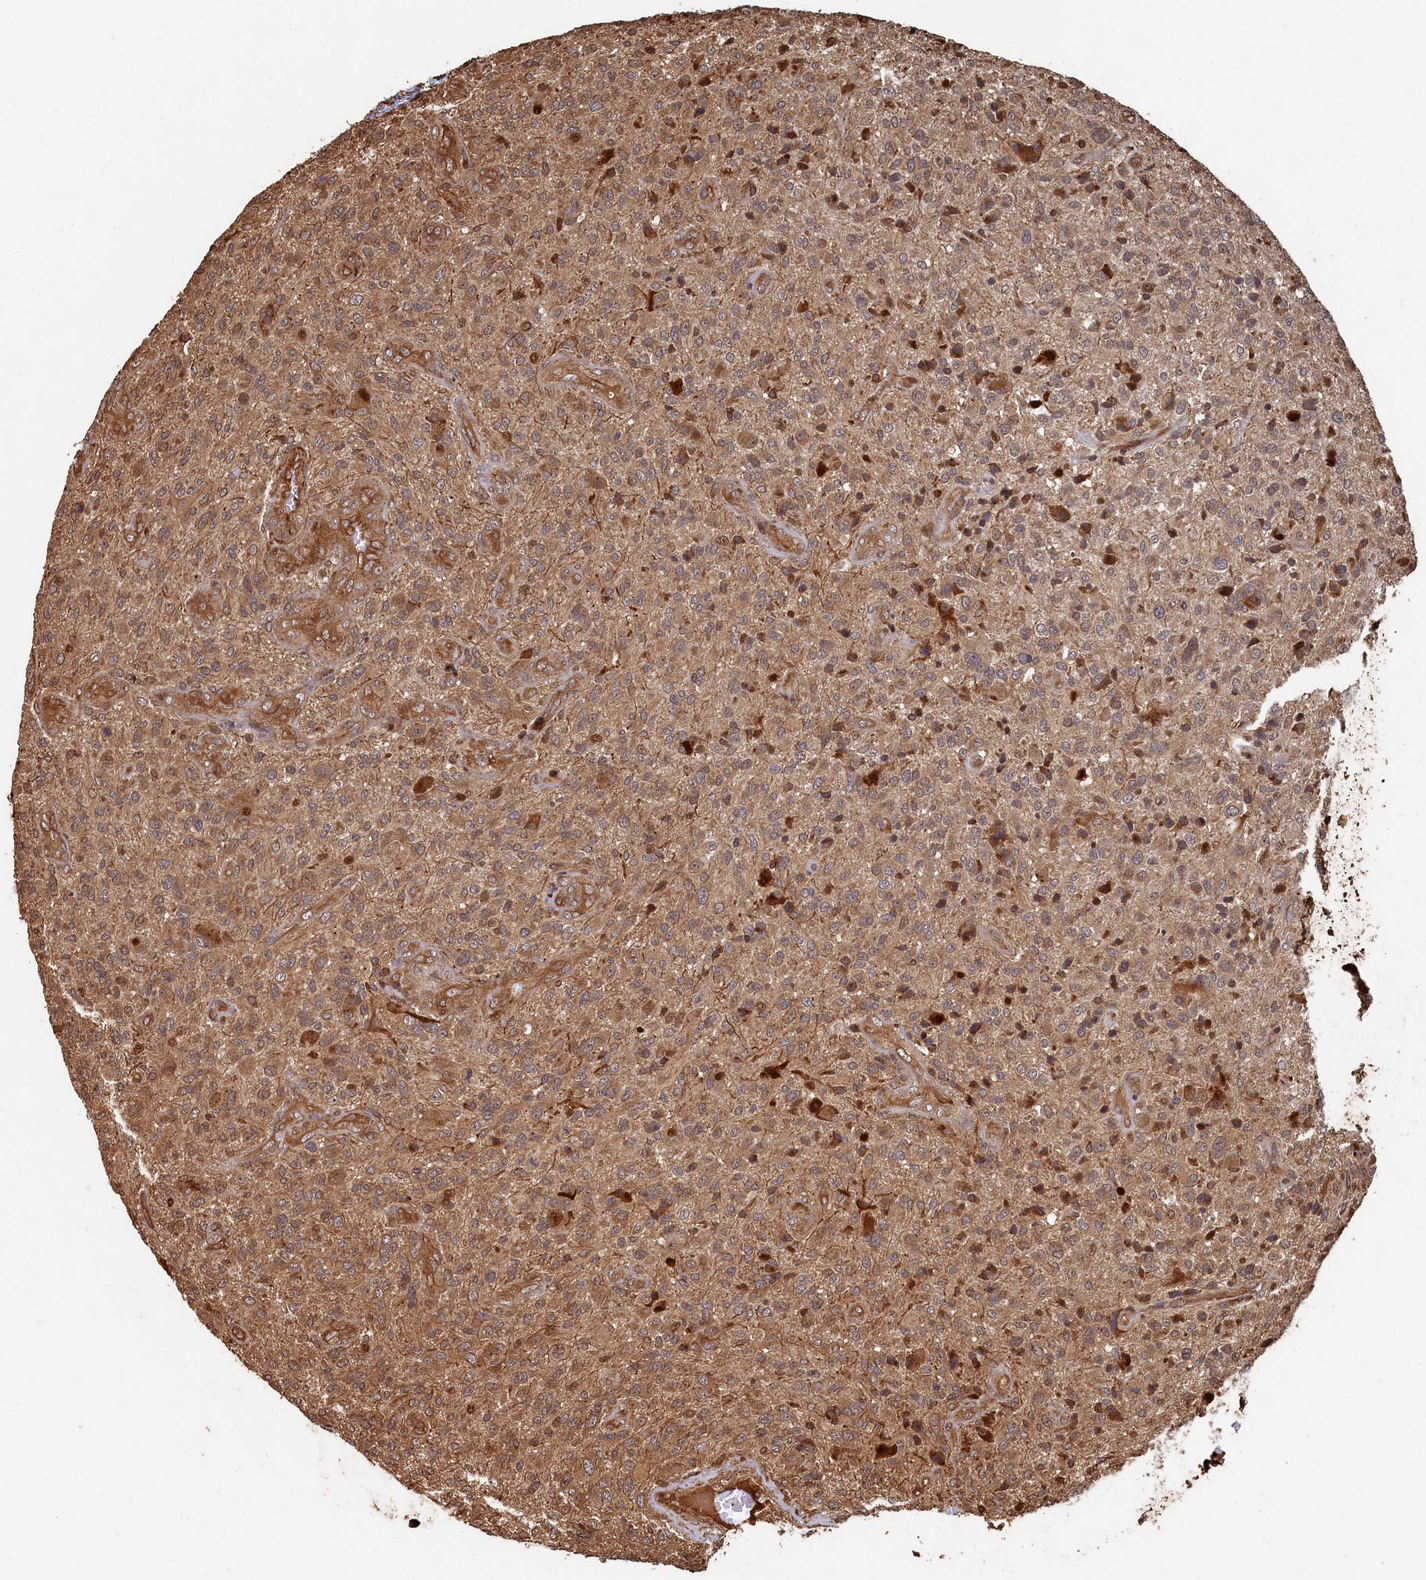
{"staining": {"intensity": "moderate", "quantity": ">75%", "location": "cytoplasmic/membranous"}, "tissue": "glioma", "cell_type": "Tumor cells", "image_type": "cancer", "snomed": [{"axis": "morphology", "description": "Glioma, malignant, High grade"}, {"axis": "topography", "description": "Brain"}], "caption": "Glioma stained with a protein marker shows moderate staining in tumor cells.", "gene": "PIGN", "patient": {"sex": "male", "age": 47}}